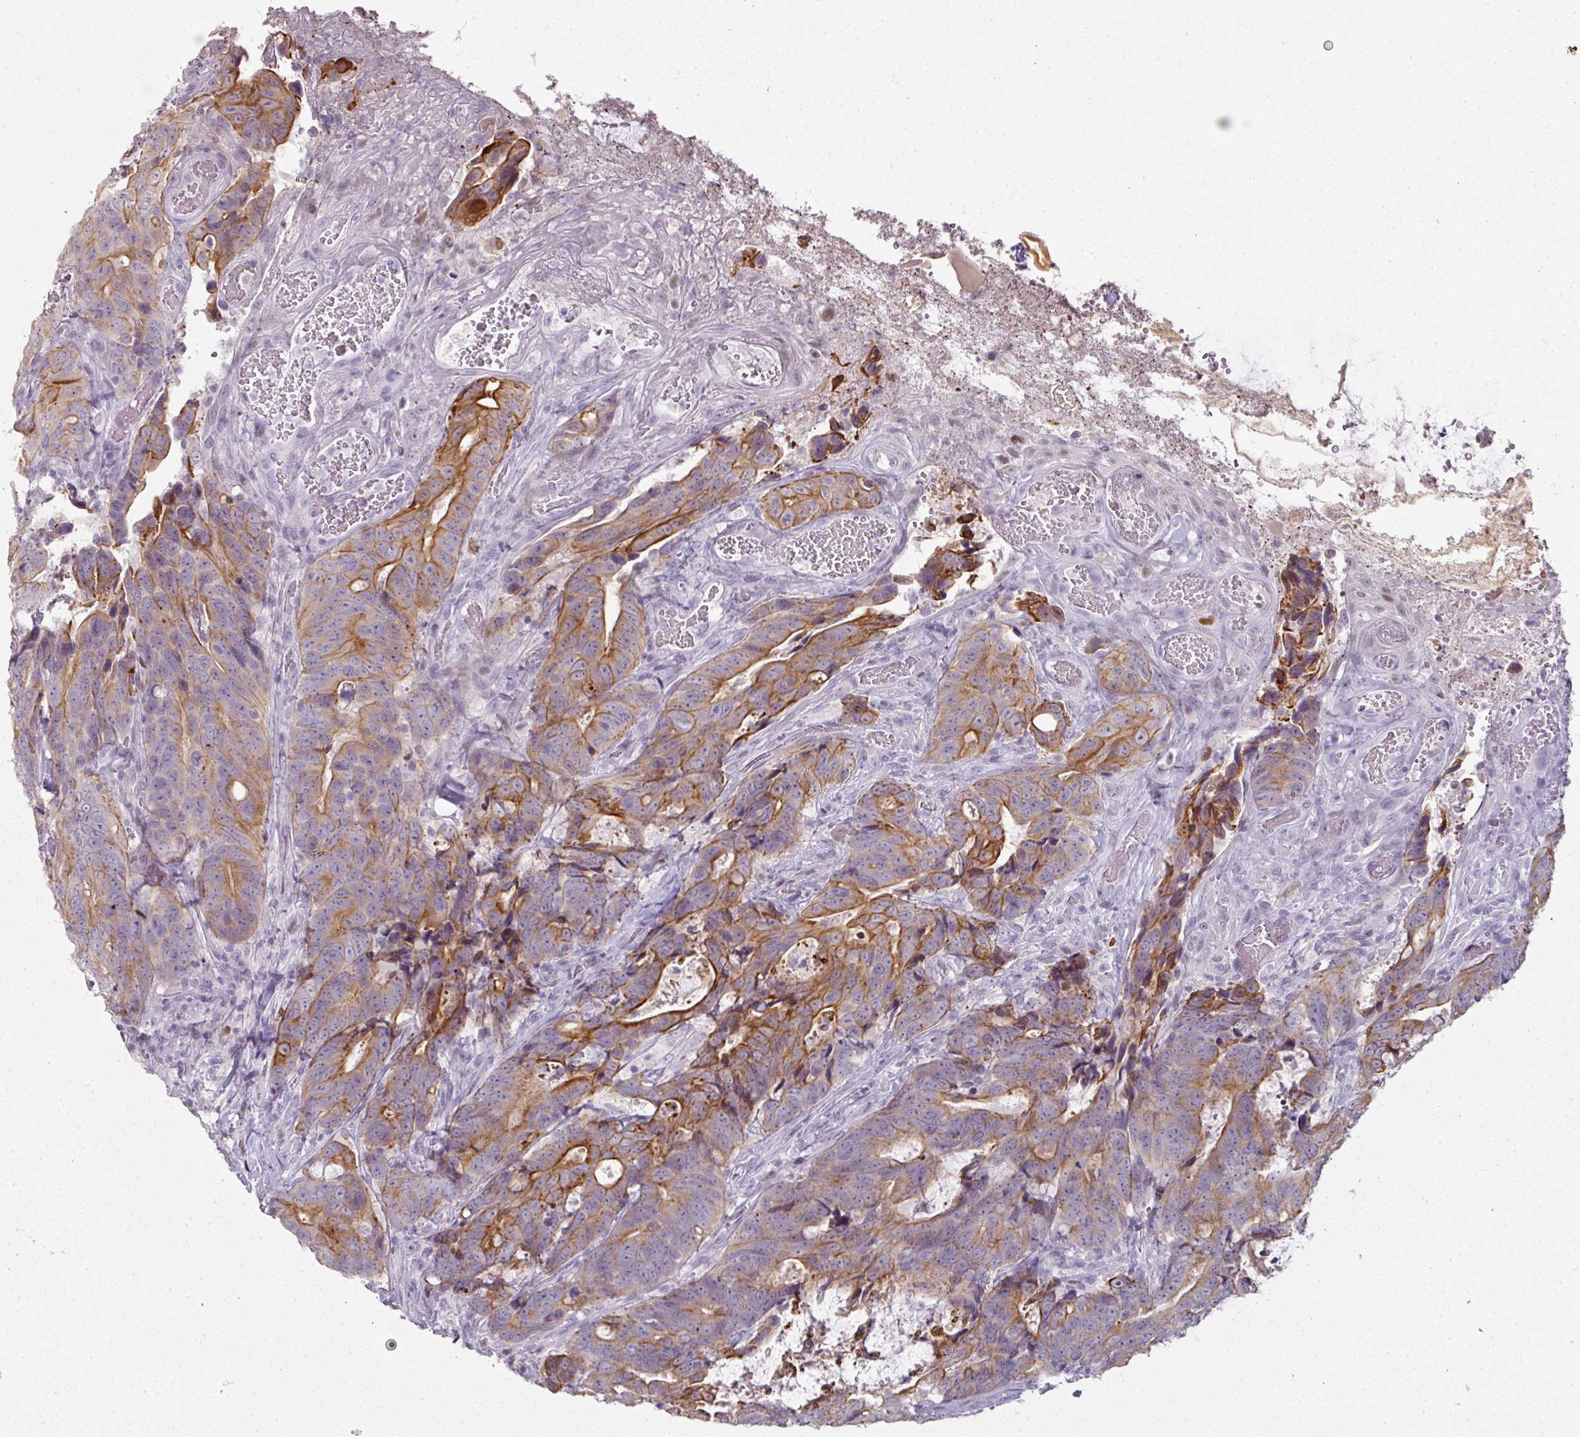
{"staining": {"intensity": "strong", "quantity": "25%-75%", "location": "cytoplasmic/membranous"}, "tissue": "colorectal cancer", "cell_type": "Tumor cells", "image_type": "cancer", "snomed": [{"axis": "morphology", "description": "Adenocarcinoma, NOS"}, {"axis": "topography", "description": "Colon"}], "caption": "This is a photomicrograph of immunohistochemistry staining of adenocarcinoma (colorectal), which shows strong positivity in the cytoplasmic/membranous of tumor cells.", "gene": "GTF2H3", "patient": {"sex": "female", "age": 82}}